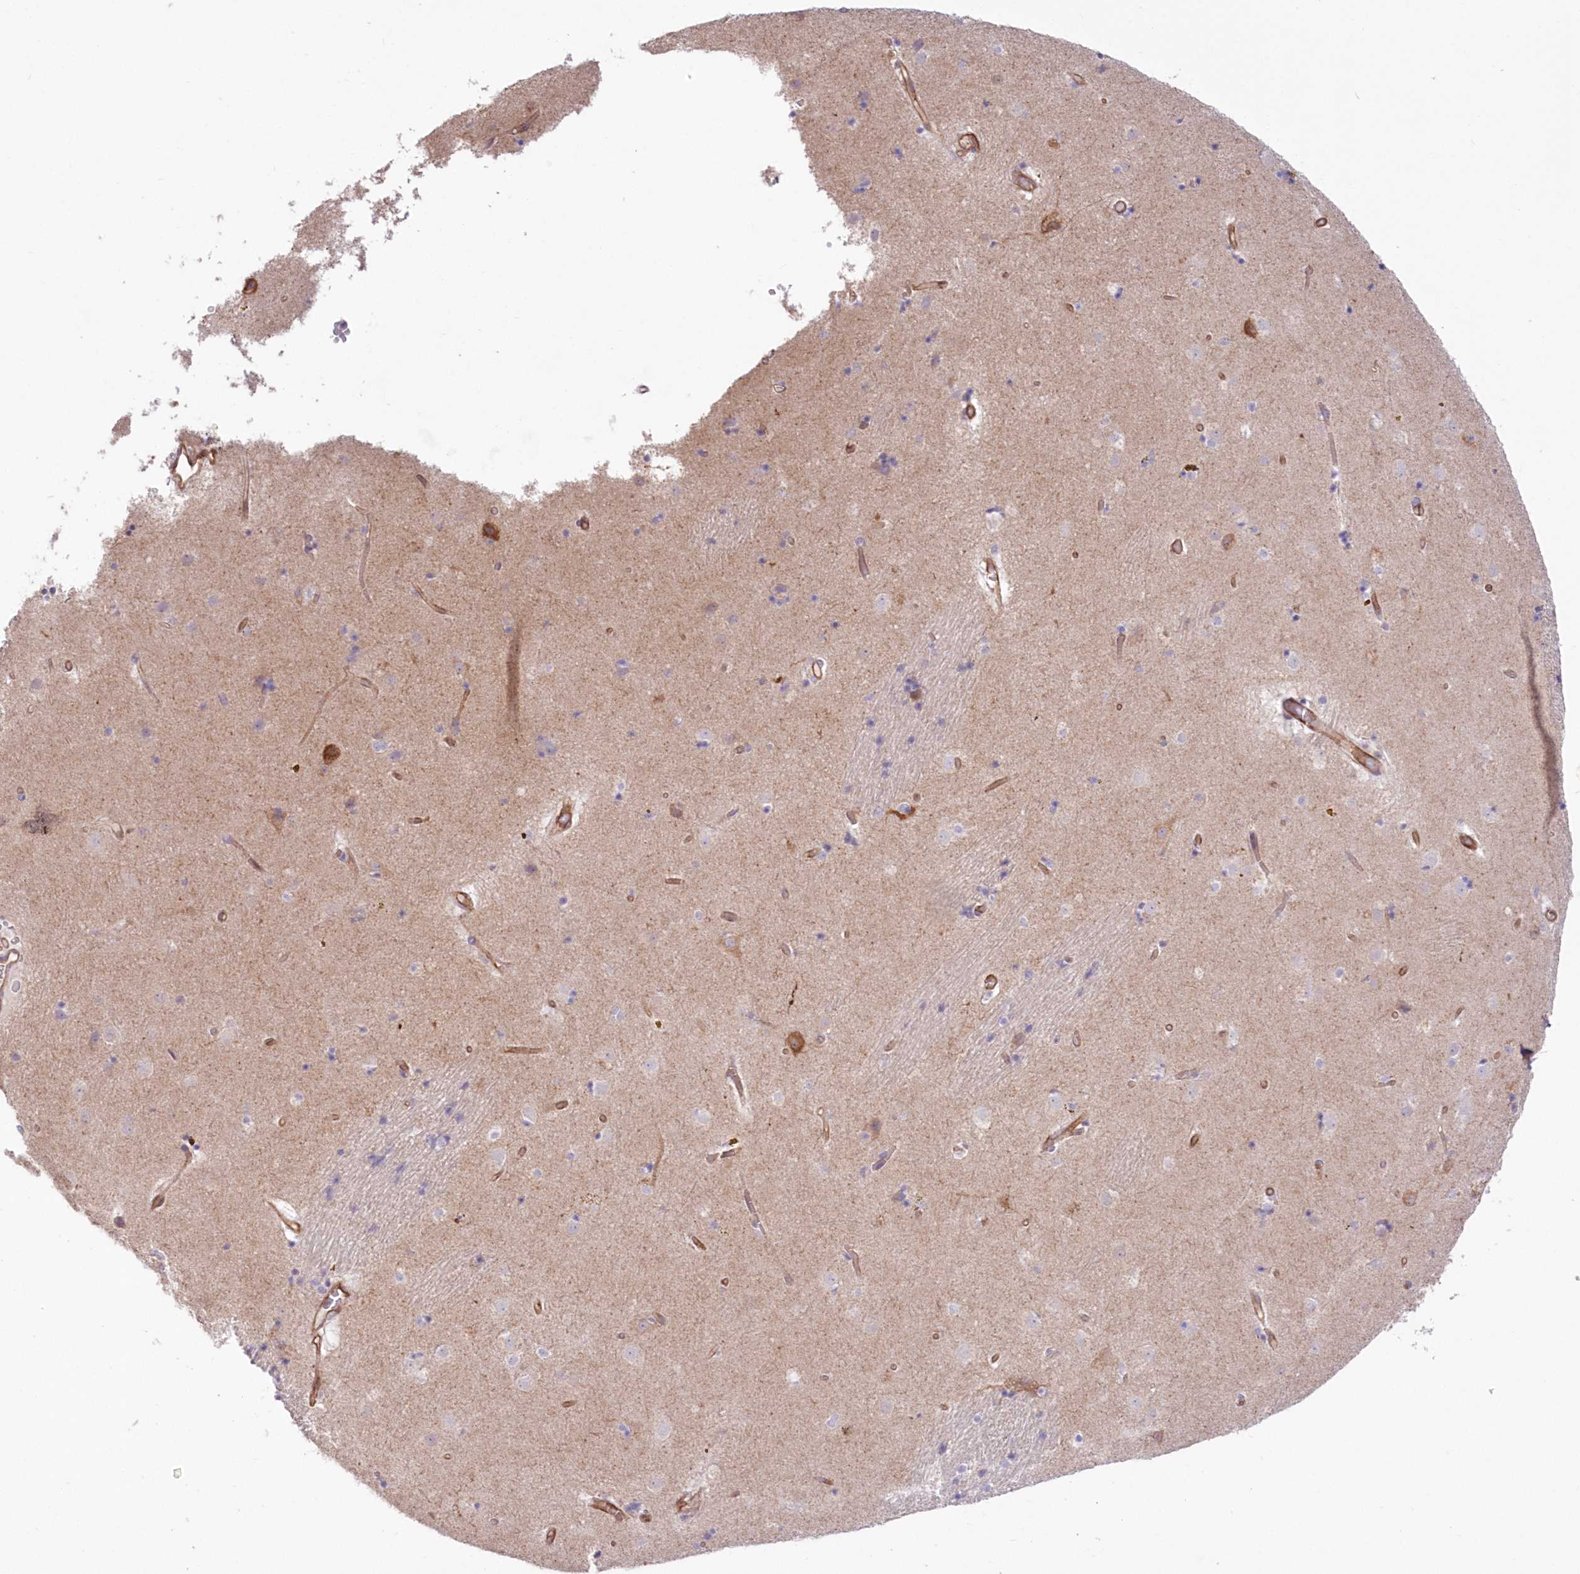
{"staining": {"intensity": "negative", "quantity": "none", "location": "none"}, "tissue": "caudate", "cell_type": "Glial cells", "image_type": "normal", "snomed": [{"axis": "morphology", "description": "Normal tissue, NOS"}, {"axis": "topography", "description": "Lateral ventricle wall"}], "caption": "Immunohistochemistry (IHC) photomicrograph of normal human caudate stained for a protein (brown), which exhibits no expression in glial cells. (Immunohistochemistry, brightfield microscopy, high magnification).", "gene": "RAB11FIP5", "patient": {"sex": "male", "age": 70}}